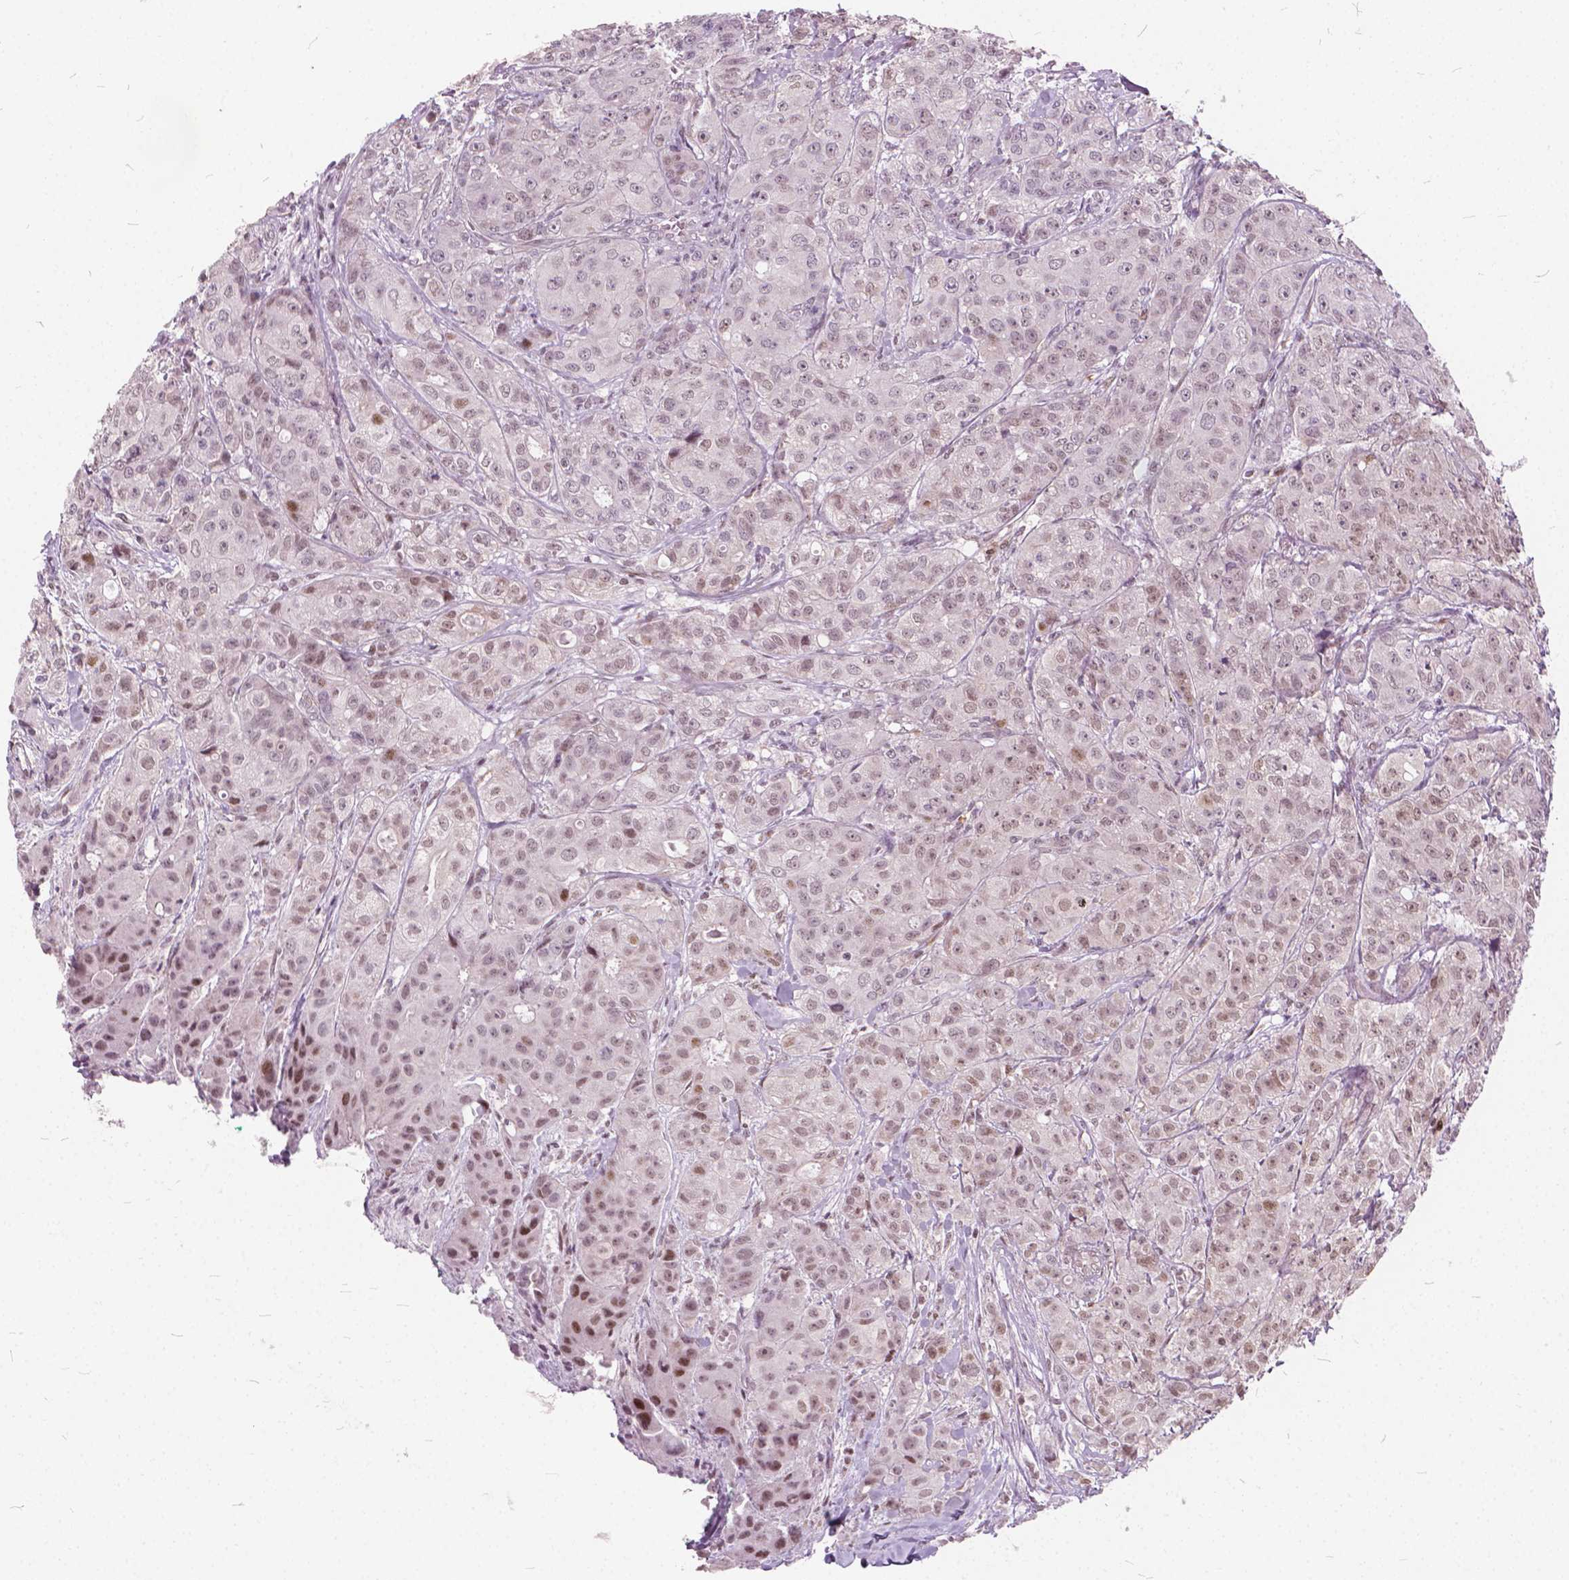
{"staining": {"intensity": "weak", "quantity": "25%-75%", "location": "nuclear"}, "tissue": "breast cancer", "cell_type": "Tumor cells", "image_type": "cancer", "snomed": [{"axis": "morphology", "description": "Duct carcinoma"}, {"axis": "topography", "description": "Breast"}], "caption": "Breast cancer stained with a protein marker exhibits weak staining in tumor cells.", "gene": "STAT5B", "patient": {"sex": "female", "age": 43}}